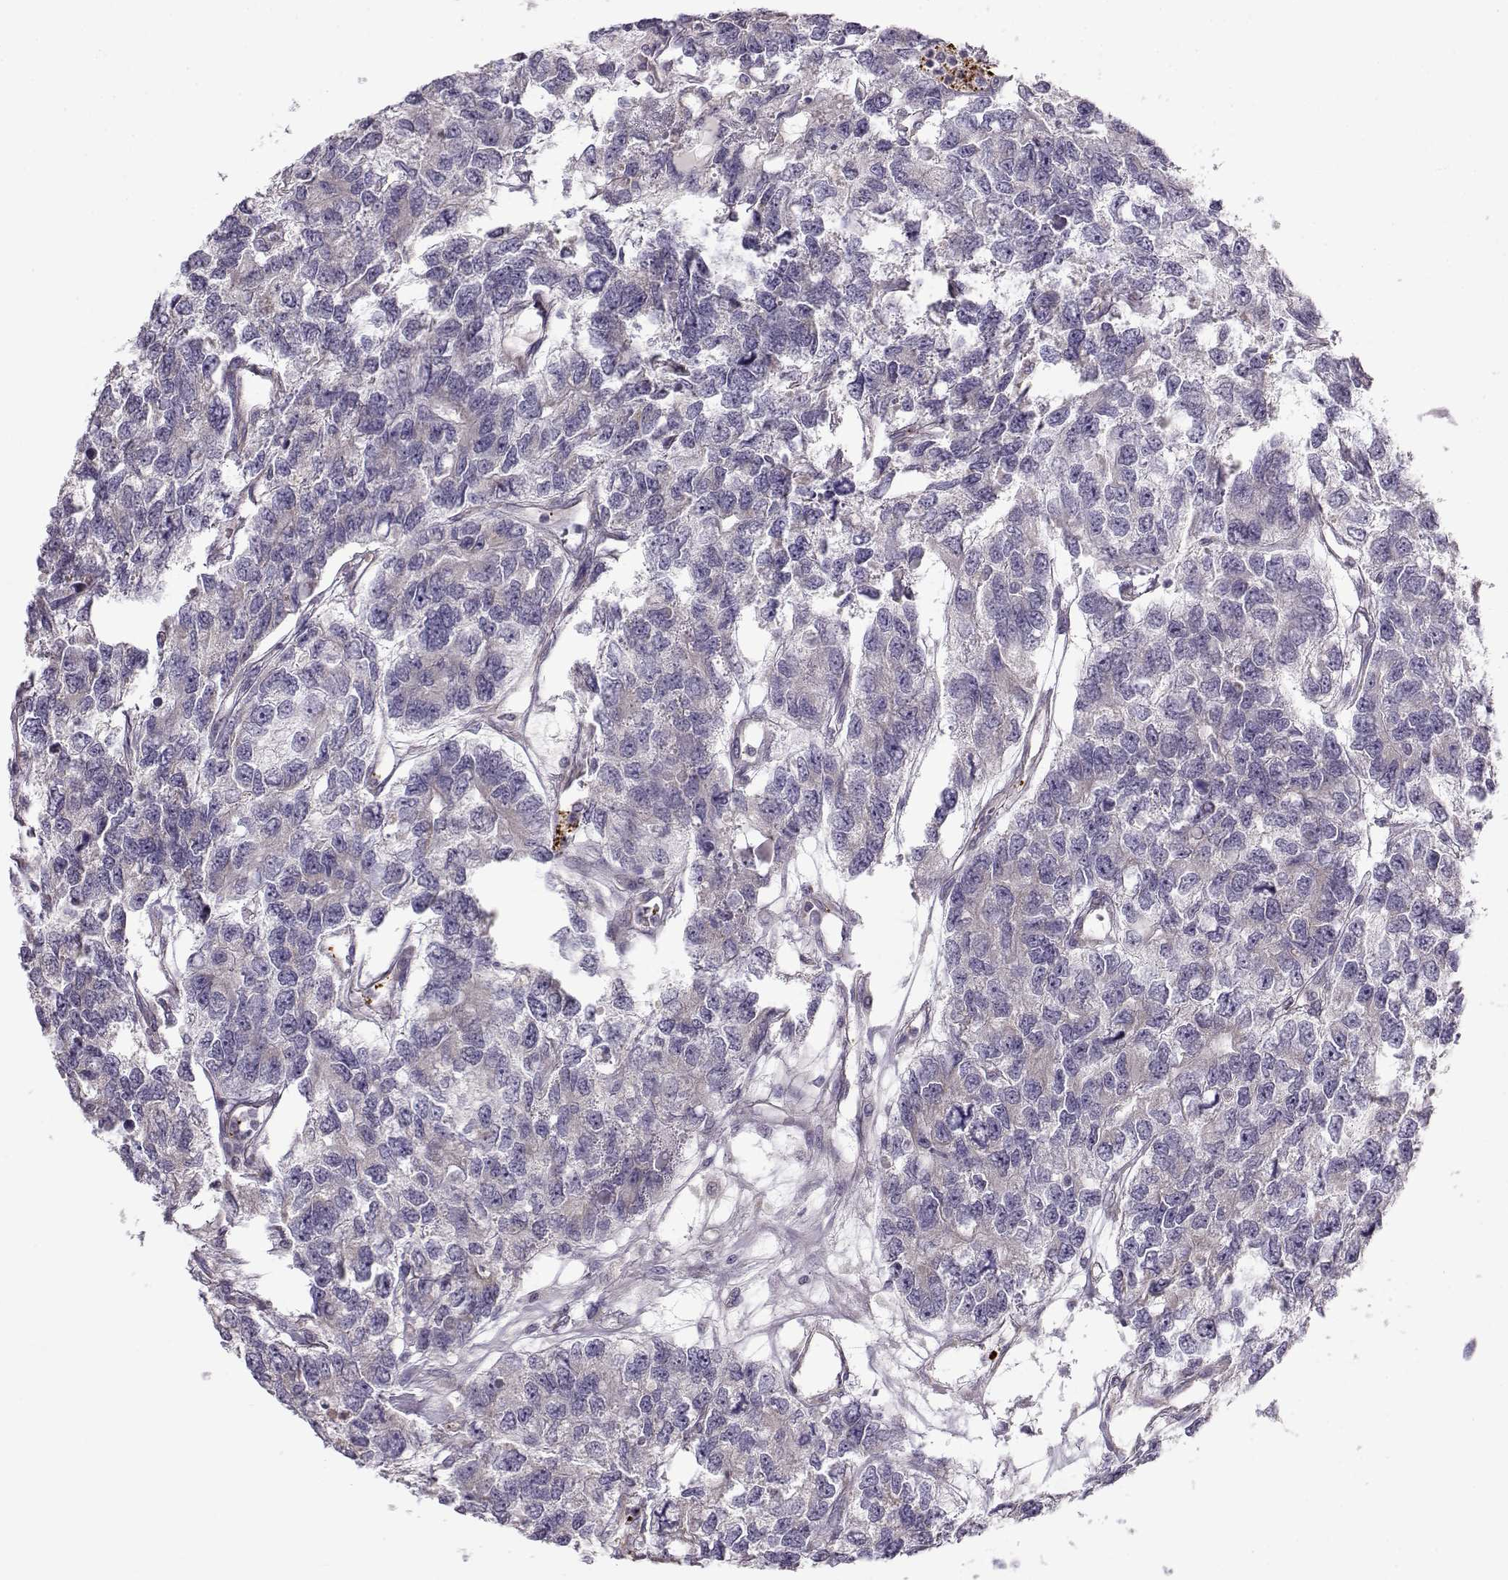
{"staining": {"intensity": "negative", "quantity": "none", "location": "none"}, "tissue": "testis cancer", "cell_type": "Tumor cells", "image_type": "cancer", "snomed": [{"axis": "morphology", "description": "Seminoma, NOS"}, {"axis": "topography", "description": "Testis"}], "caption": "Immunohistochemistry (IHC) of testis cancer (seminoma) exhibits no expression in tumor cells.", "gene": "KLF17", "patient": {"sex": "male", "age": 52}}